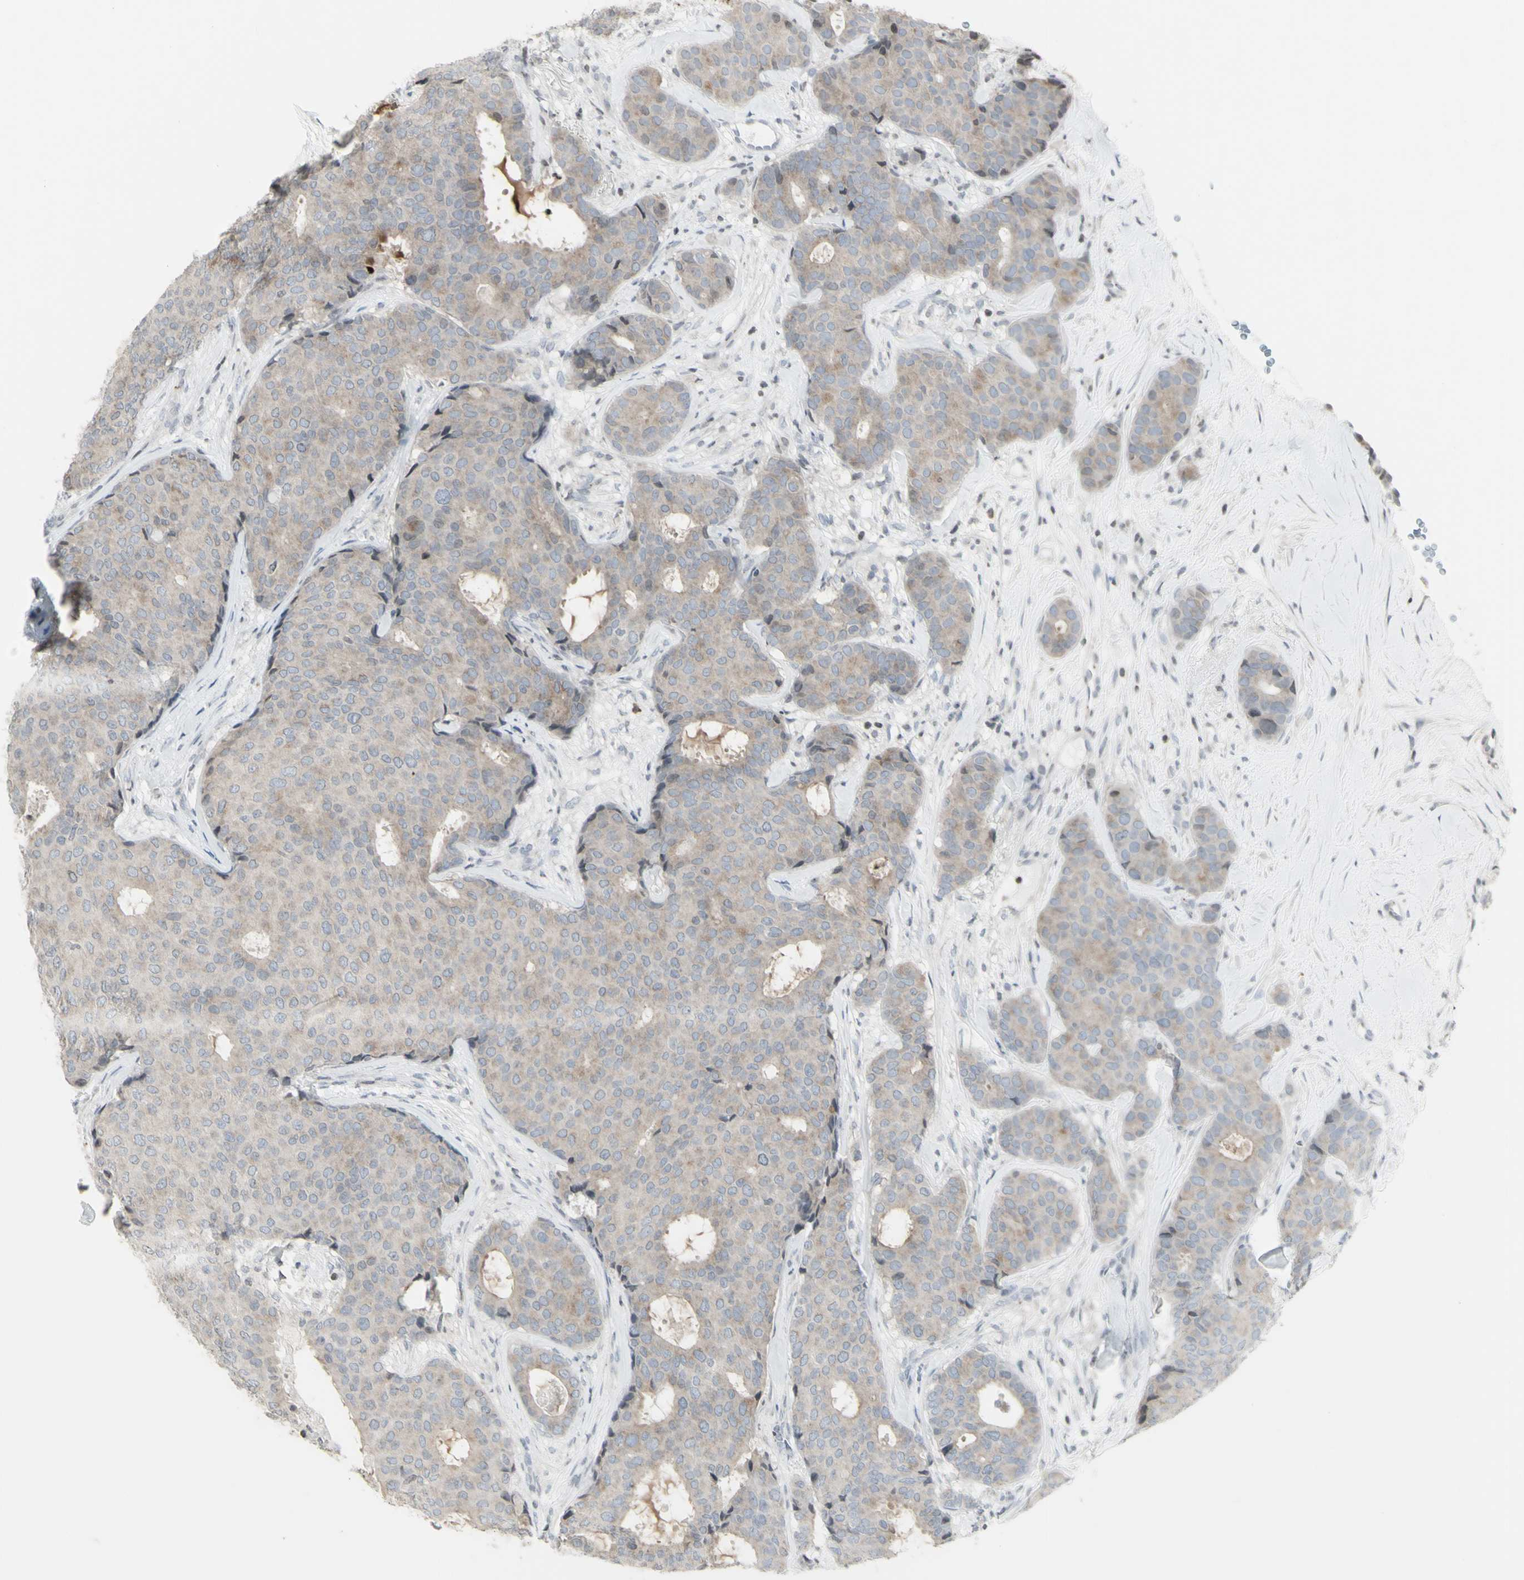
{"staining": {"intensity": "negative", "quantity": "none", "location": "none"}, "tissue": "breast cancer", "cell_type": "Tumor cells", "image_type": "cancer", "snomed": [{"axis": "morphology", "description": "Duct carcinoma"}, {"axis": "topography", "description": "Breast"}], "caption": "High power microscopy histopathology image of an immunohistochemistry (IHC) photomicrograph of breast intraductal carcinoma, revealing no significant expression in tumor cells.", "gene": "MUC5AC", "patient": {"sex": "female", "age": 75}}